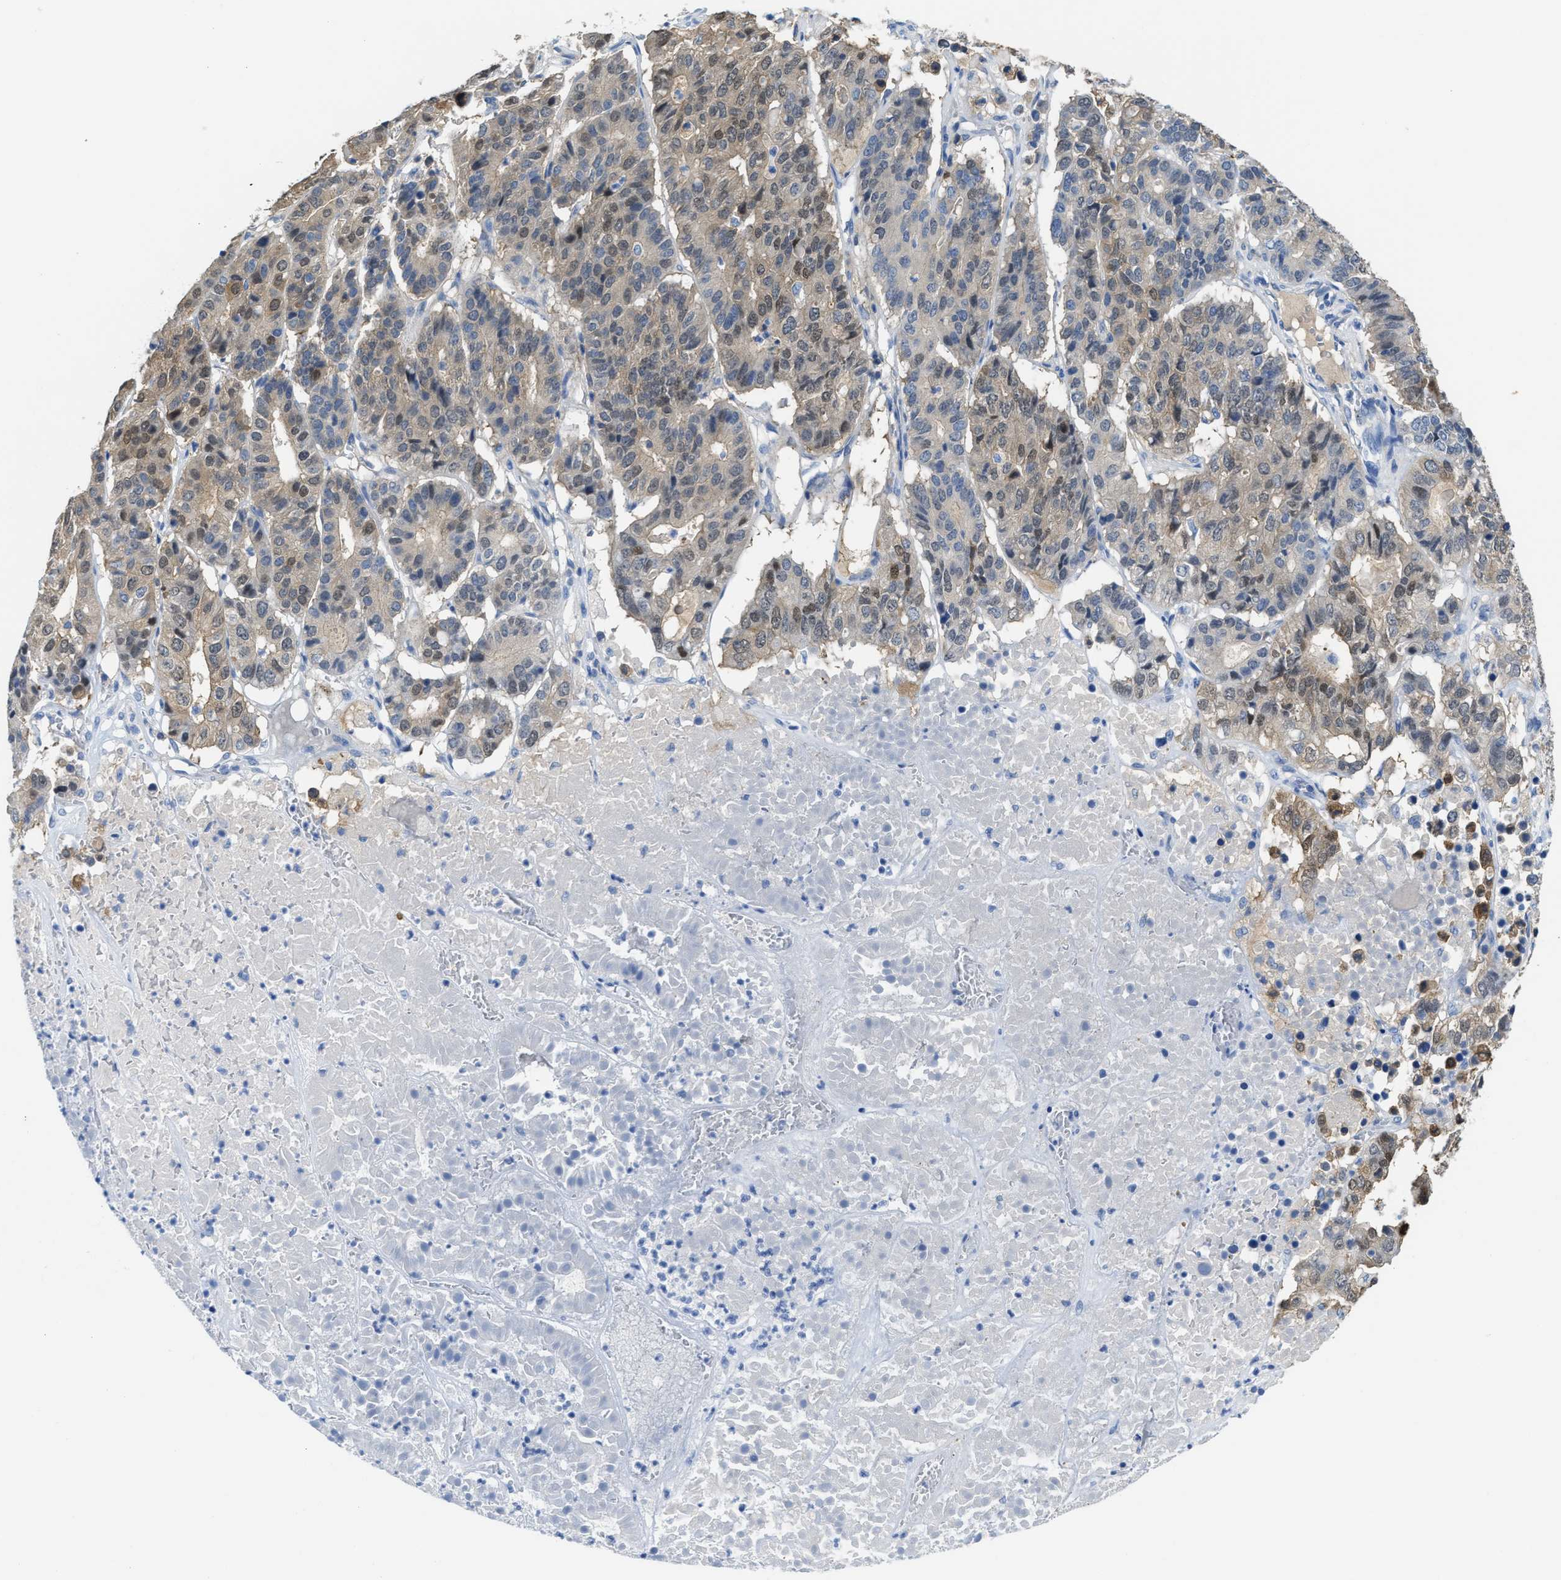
{"staining": {"intensity": "weak", "quantity": ">75%", "location": "cytoplasmic/membranous,nuclear"}, "tissue": "pancreatic cancer", "cell_type": "Tumor cells", "image_type": "cancer", "snomed": [{"axis": "morphology", "description": "Adenocarcinoma, NOS"}, {"axis": "topography", "description": "Pancreas"}], "caption": "Pancreatic cancer was stained to show a protein in brown. There is low levels of weak cytoplasmic/membranous and nuclear staining in approximately >75% of tumor cells.", "gene": "ASS1", "patient": {"sex": "male", "age": 50}}